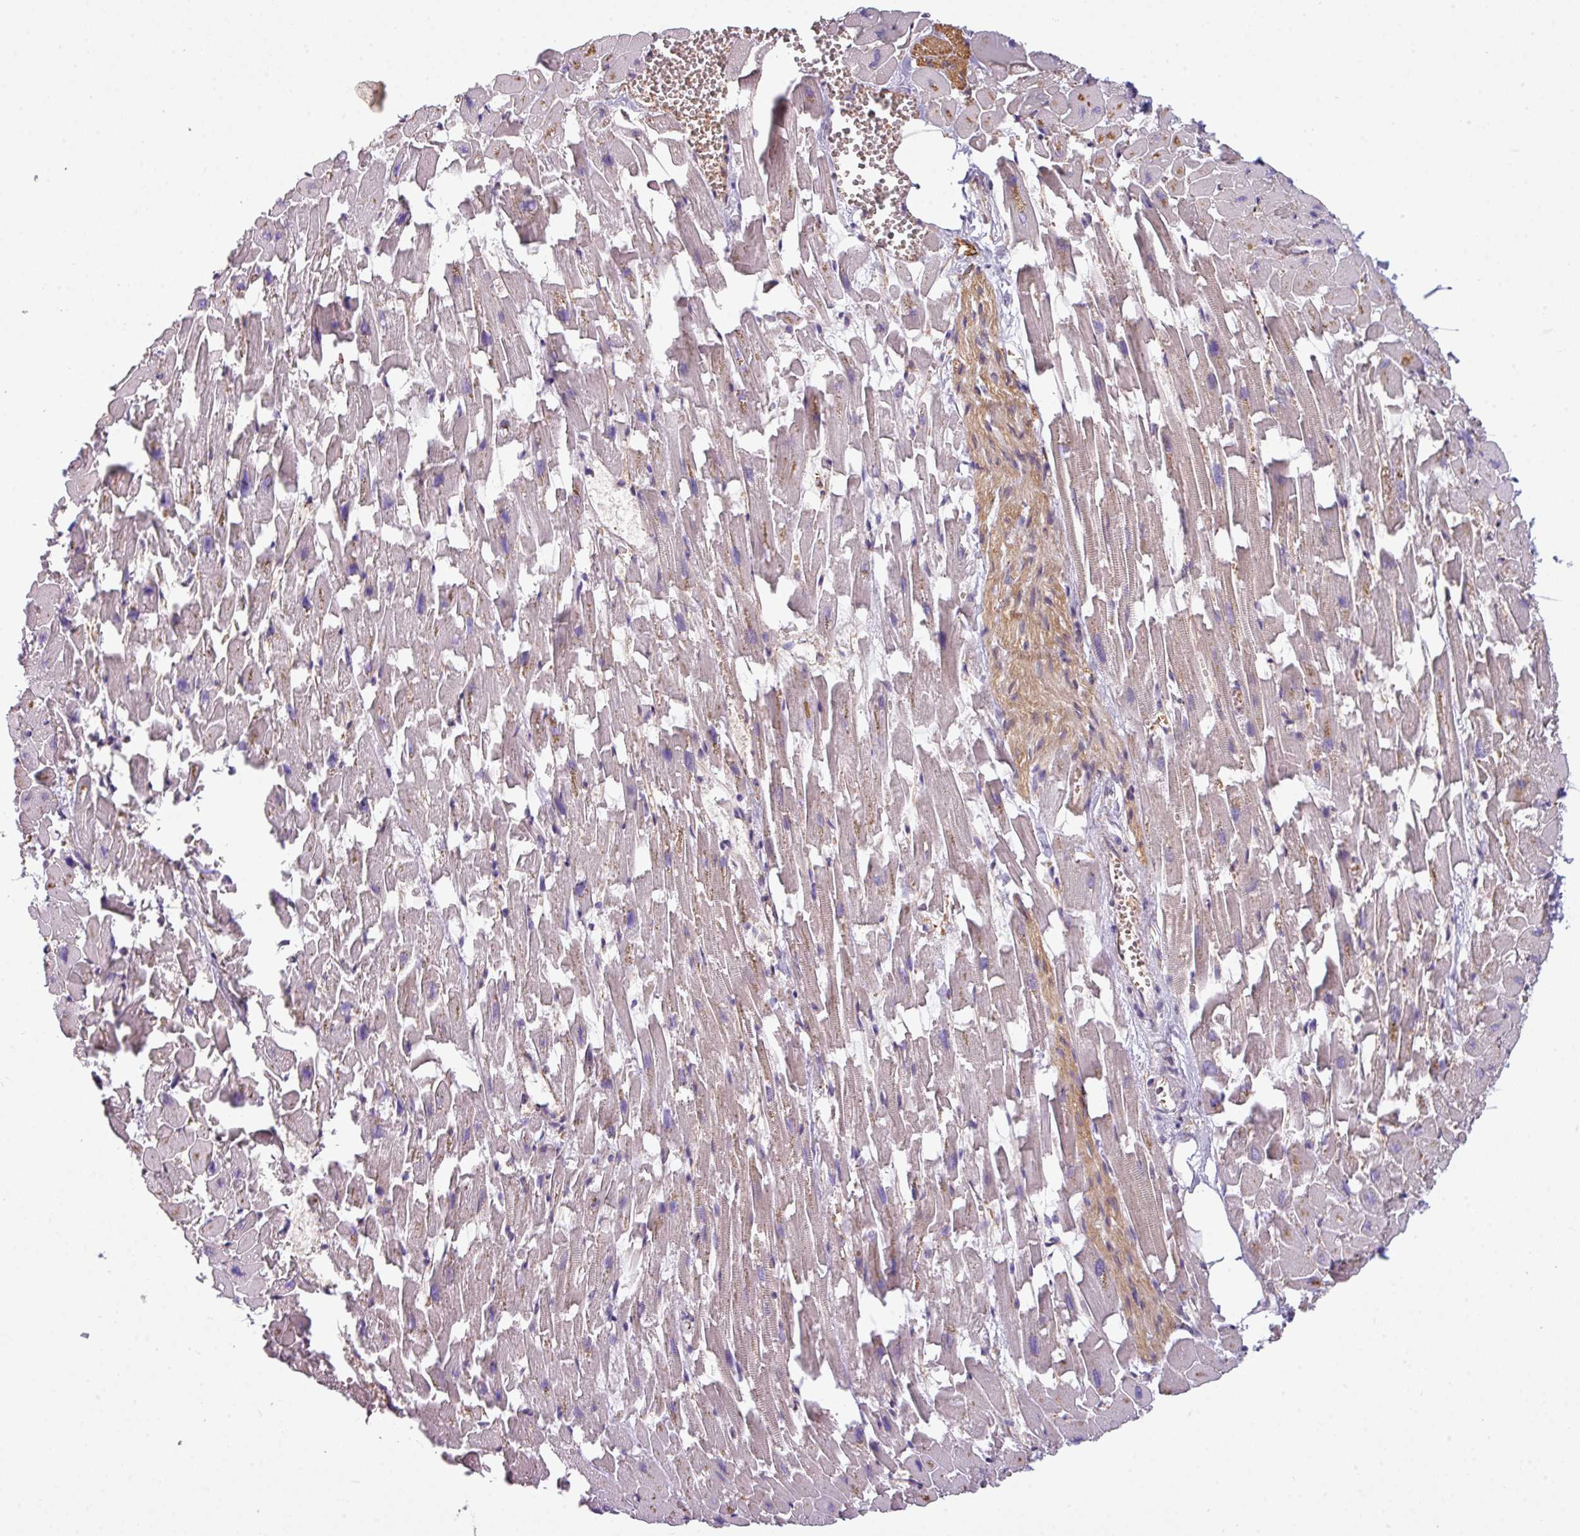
{"staining": {"intensity": "weak", "quantity": "25%-75%", "location": "cytoplasmic/membranous"}, "tissue": "heart muscle", "cell_type": "Cardiomyocytes", "image_type": "normal", "snomed": [{"axis": "morphology", "description": "Normal tissue, NOS"}, {"axis": "topography", "description": "Heart"}], "caption": "The histopathology image reveals immunohistochemical staining of benign heart muscle. There is weak cytoplasmic/membranous positivity is identified in about 25%-75% of cardiomyocytes. Using DAB (3,3'-diaminobenzidine) (brown) and hematoxylin (blue) stains, captured at high magnification using brightfield microscopy.", "gene": "BUD23", "patient": {"sex": "female", "age": 64}}